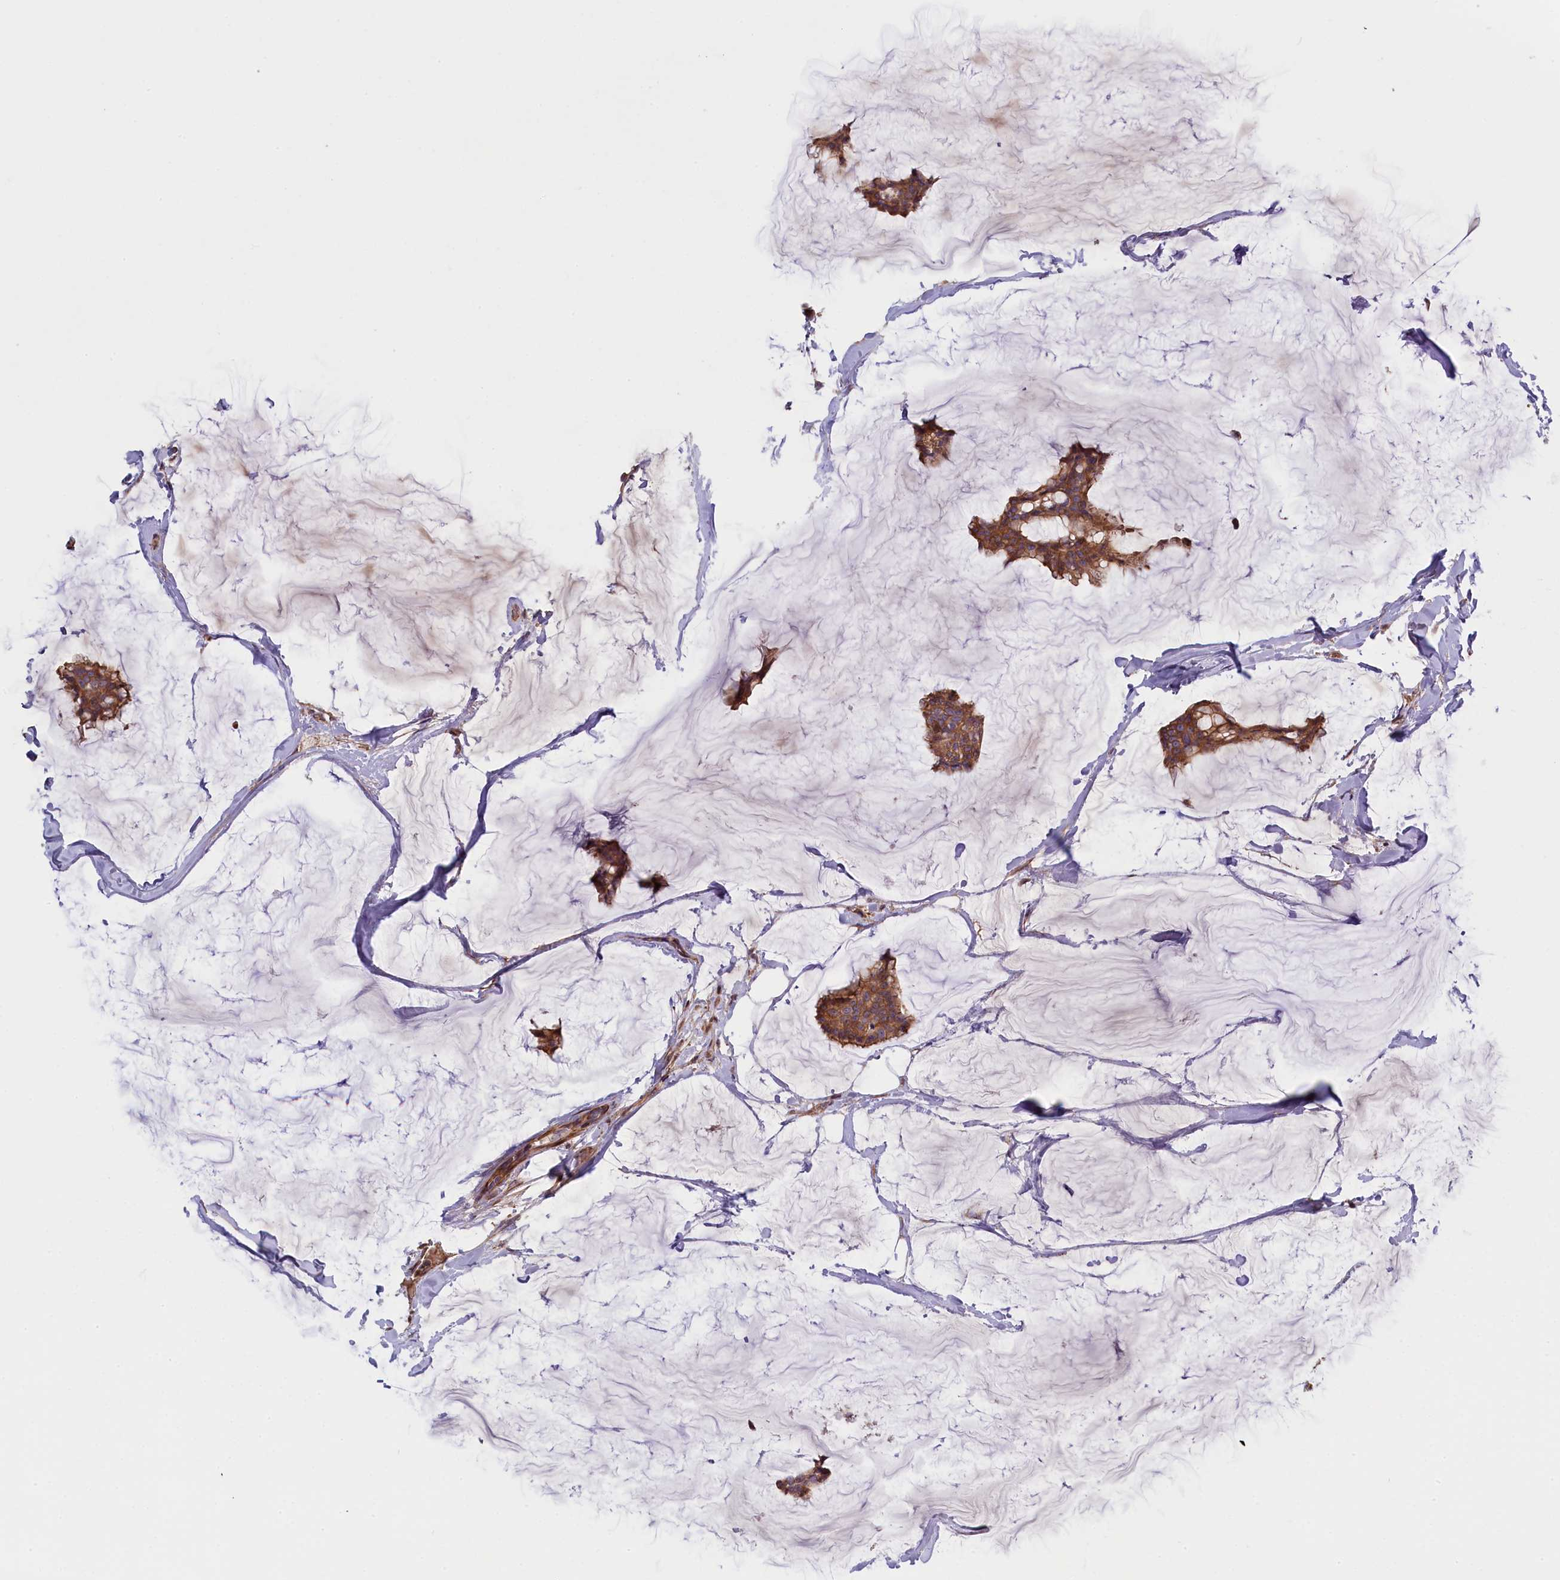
{"staining": {"intensity": "weak", "quantity": ">75%", "location": "cytoplasmic/membranous"}, "tissue": "breast cancer", "cell_type": "Tumor cells", "image_type": "cancer", "snomed": [{"axis": "morphology", "description": "Duct carcinoma"}, {"axis": "topography", "description": "Breast"}], "caption": "Protein expression analysis of human breast cancer reveals weak cytoplasmic/membranous positivity in approximately >75% of tumor cells. (IHC, brightfield microscopy, high magnification).", "gene": "FUZ", "patient": {"sex": "female", "age": 93}}